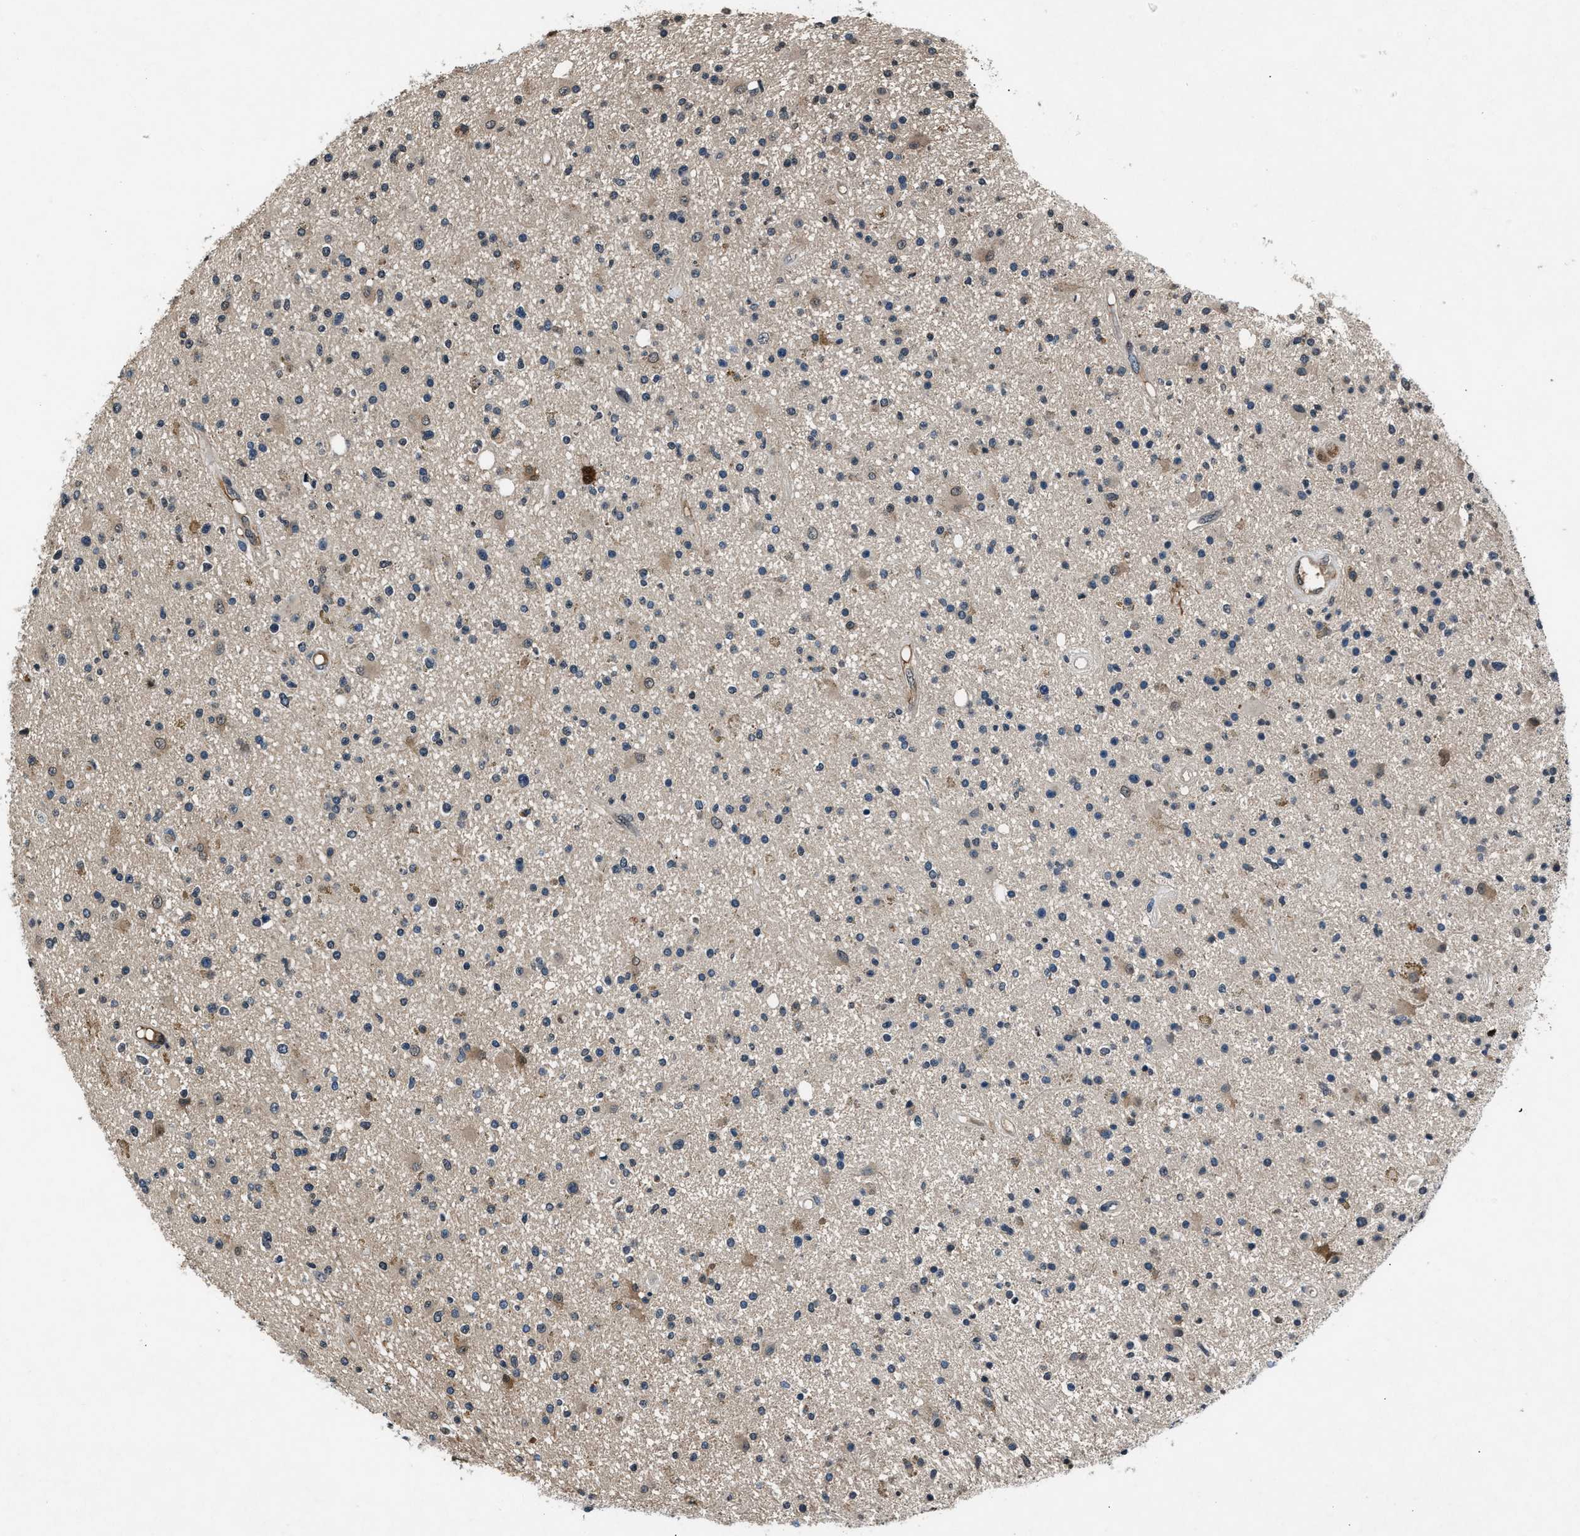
{"staining": {"intensity": "negative", "quantity": "none", "location": "none"}, "tissue": "glioma", "cell_type": "Tumor cells", "image_type": "cancer", "snomed": [{"axis": "morphology", "description": "Glioma, malignant, High grade"}, {"axis": "topography", "description": "Brain"}], "caption": "High power microscopy micrograph of an immunohistochemistry photomicrograph of glioma, revealing no significant positivity in tumor cells.", "gene": "TP53I3", "patient": {"sex": "male", "age": 33}}